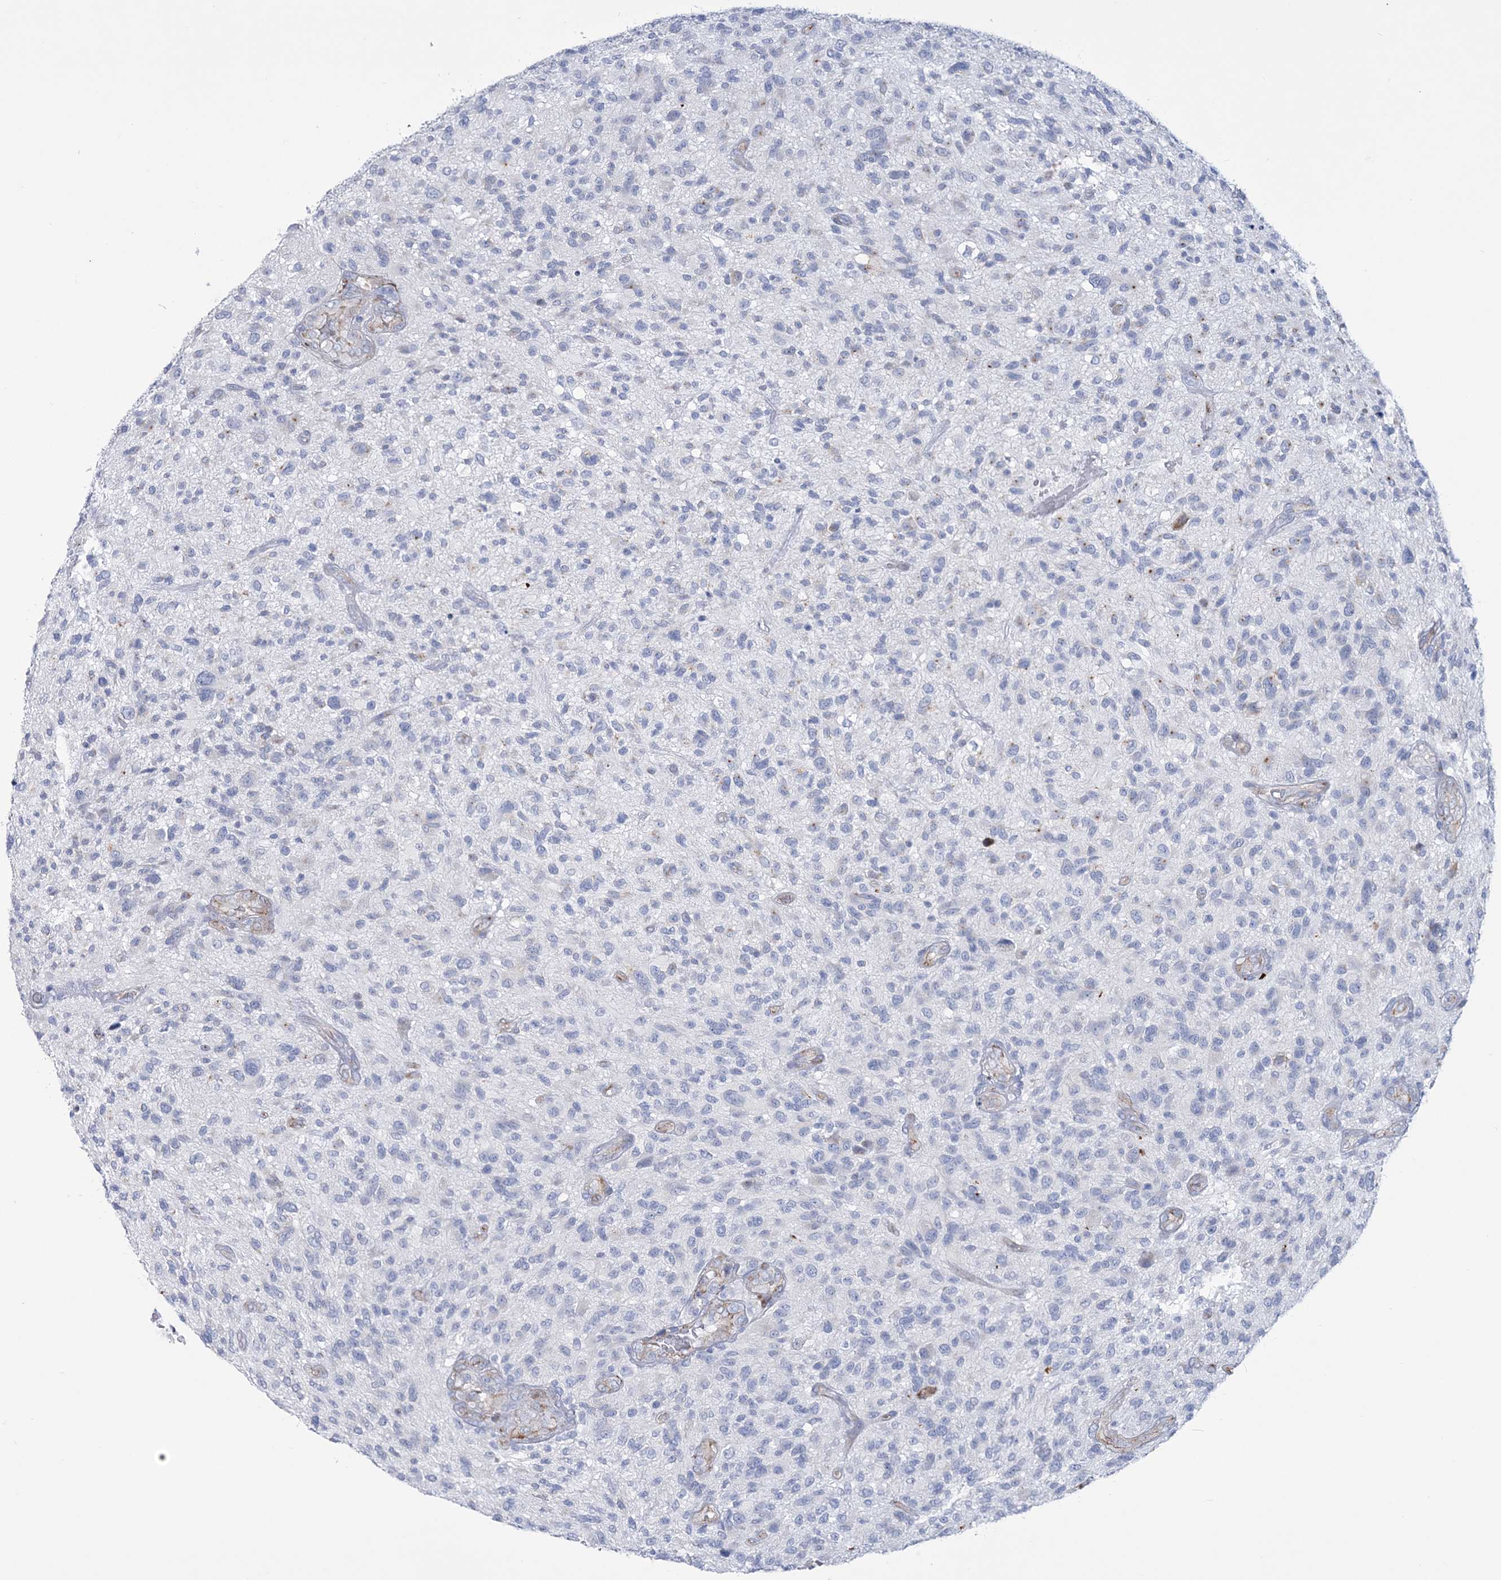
{"staining": {"intensity": "negative", "quantity": "none", "location": "none"}, "tissue": "glioma", "cell_type": "Tumor cells", "image_type": "cancer", "snomed": [{"axis": "morphology", "description": "Glioma, malignant, High grade"}, {"axis": "topography", "description": "Brain"}], "caption": "High power microscopy image of an immunohistochemistry (IHC) image of high-grade glioma (malignant), revealing no significant positivity in tumor cells.", "gene": "RAB11FIP5", "patient": {"sex": "male", "age": 47}}